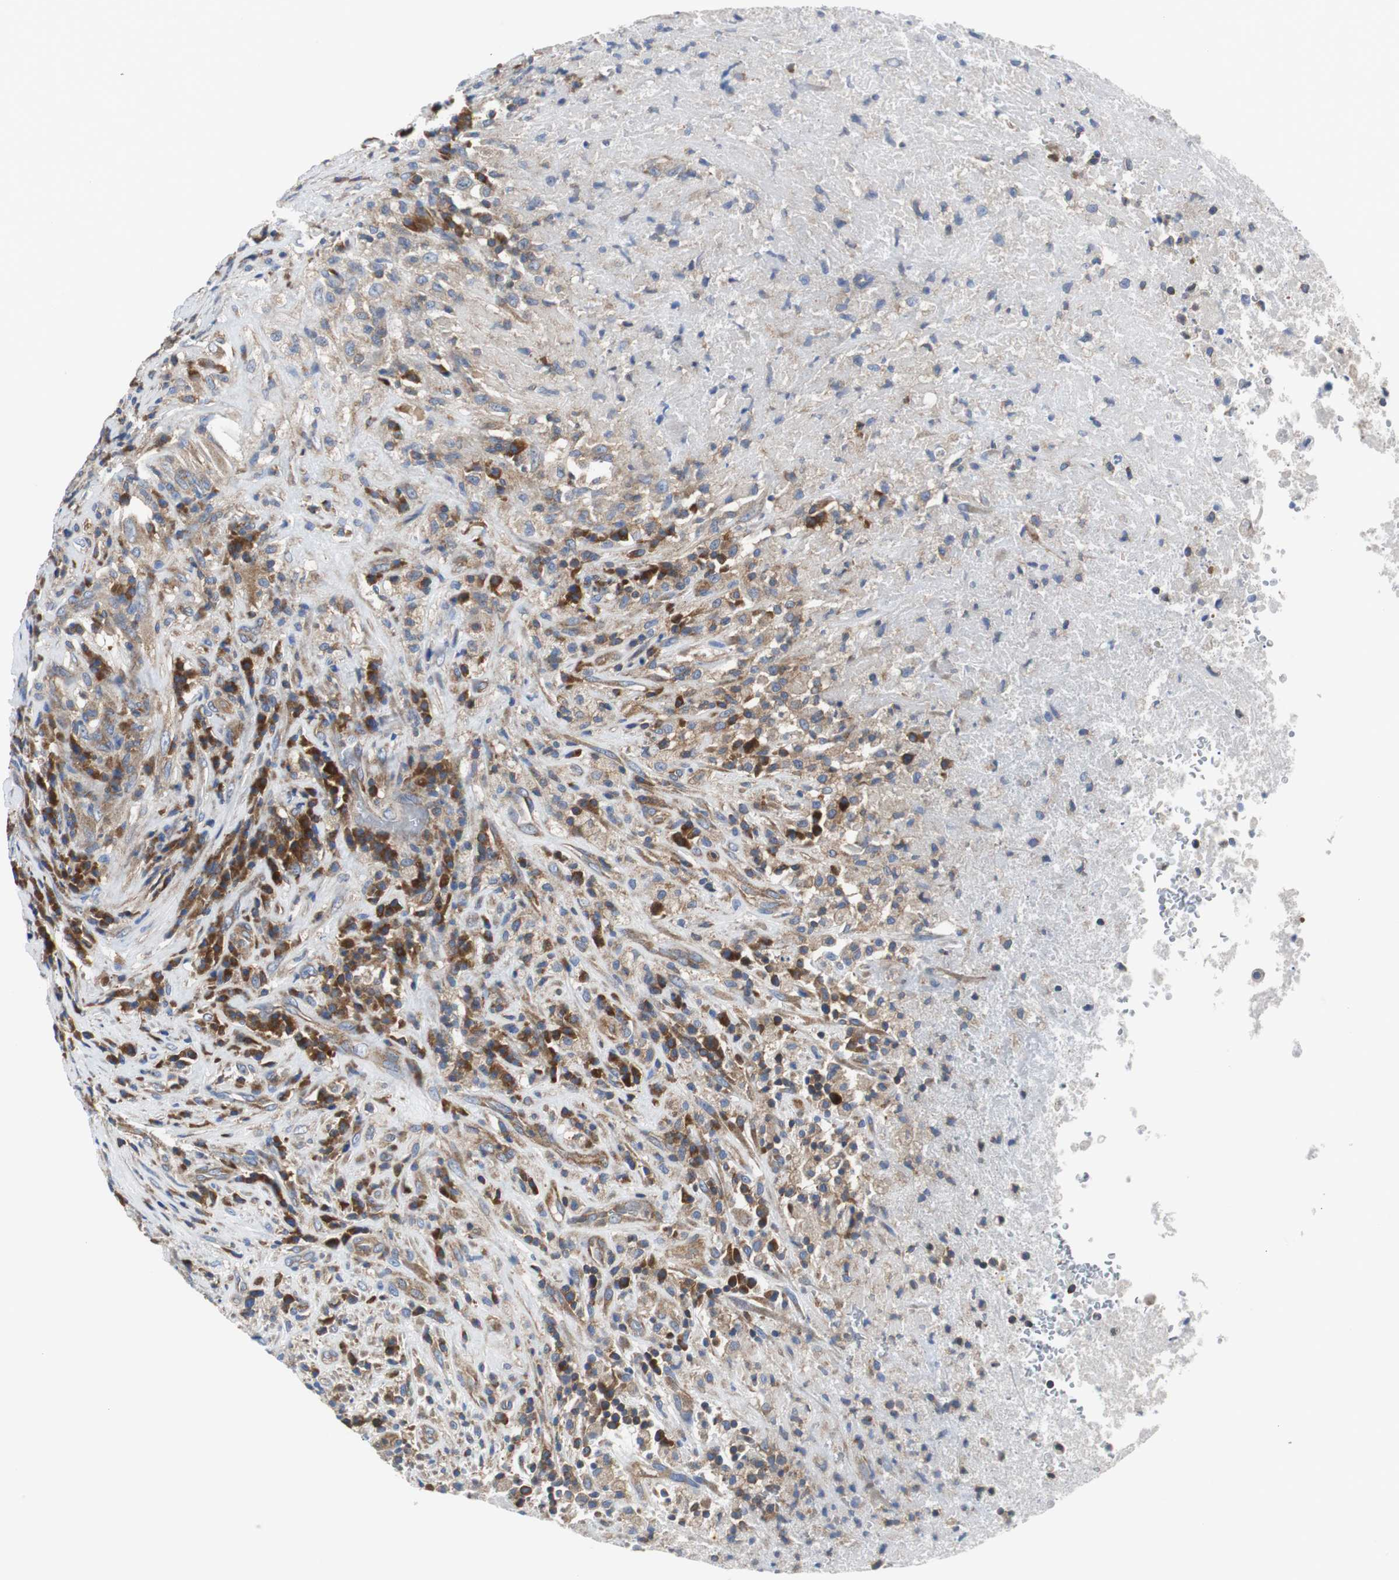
{"staining": {"intensity": "strong", "quantity": ">75%", "location": "cytoplasmic/membranous"}, "tissue": "testis cancer", "cell_type": "Tumor cells", "image_type": "cancer", "snomed": [{"axis": "morphology", "description": "Necrosis, NOS"}, {"axis": "morphology", "description": "Carcinoma, Embryonal, NOS"}, {"axis": "topography", "description": "Testis"}], "caption": "Immunohistochemical staining of human embryonal carcinoma (testis) reveals high levels of strong cytoplasmic/membranous protein expression in approximately >75% of tumor cells.", "gene": "BRAF", "patient": {"sex": "male", "age": 19}}